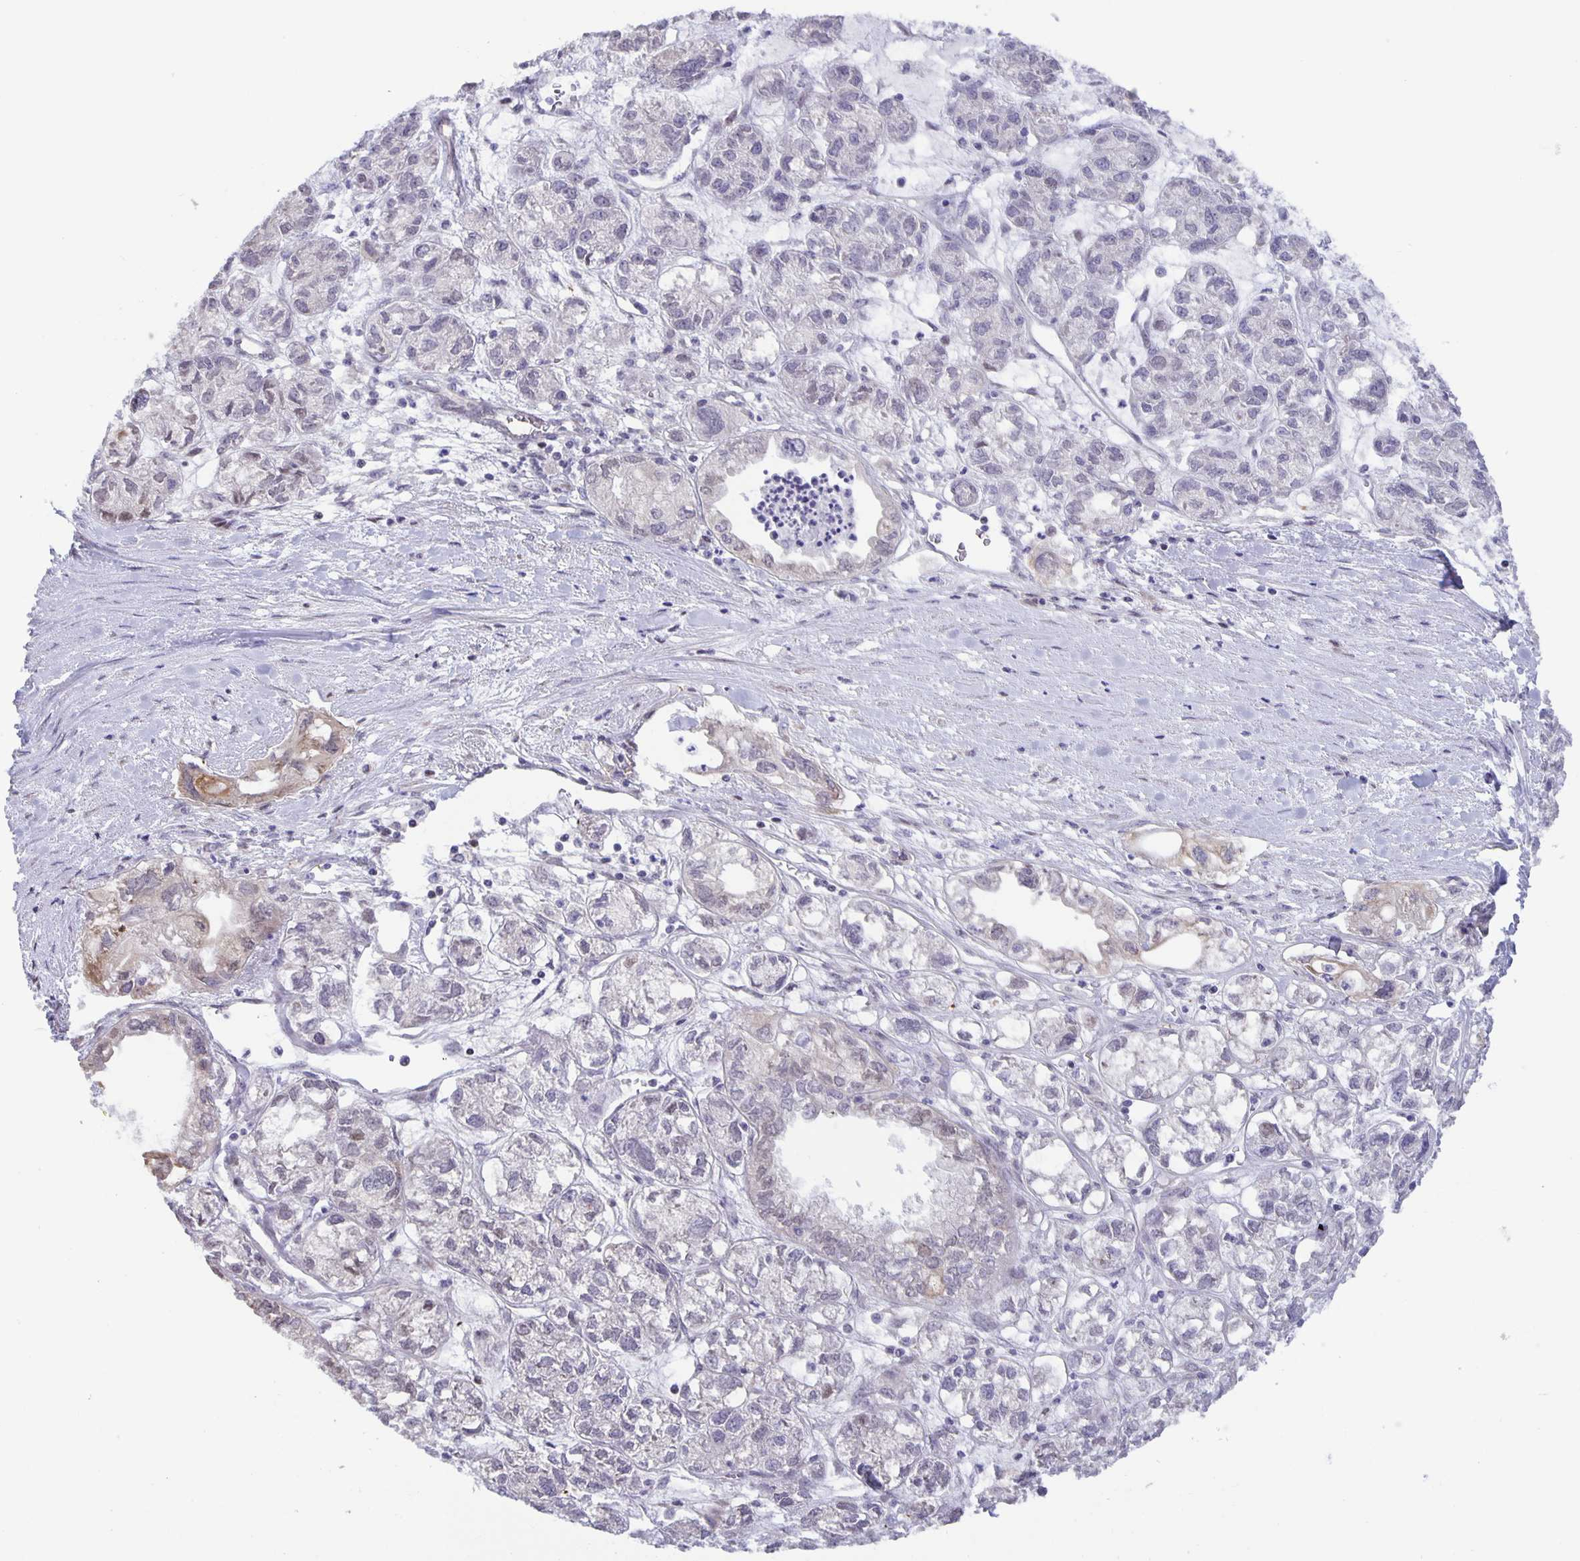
{"staining": {"intensity": "negative", "quantity": "none", "location": "none"}, "tissue": "ovarian cancer", "cell_type": "Tumor cells", "image_type": "cancer", "snomed": [{"axis": "morphology", "description": "Carcinoma, endometroid"}, {"axis": "topography", "description": "Ovary"}], "caption": "This photomicrograph is of ovarian endometroid carcinoma stained with immunohistochemistry to label a protein in brown with the nuclei are counter-stained blue. There is no staining in tumor cells.", "gene": "MAPK12", "patient": {"sex": "female", "age": 64}}